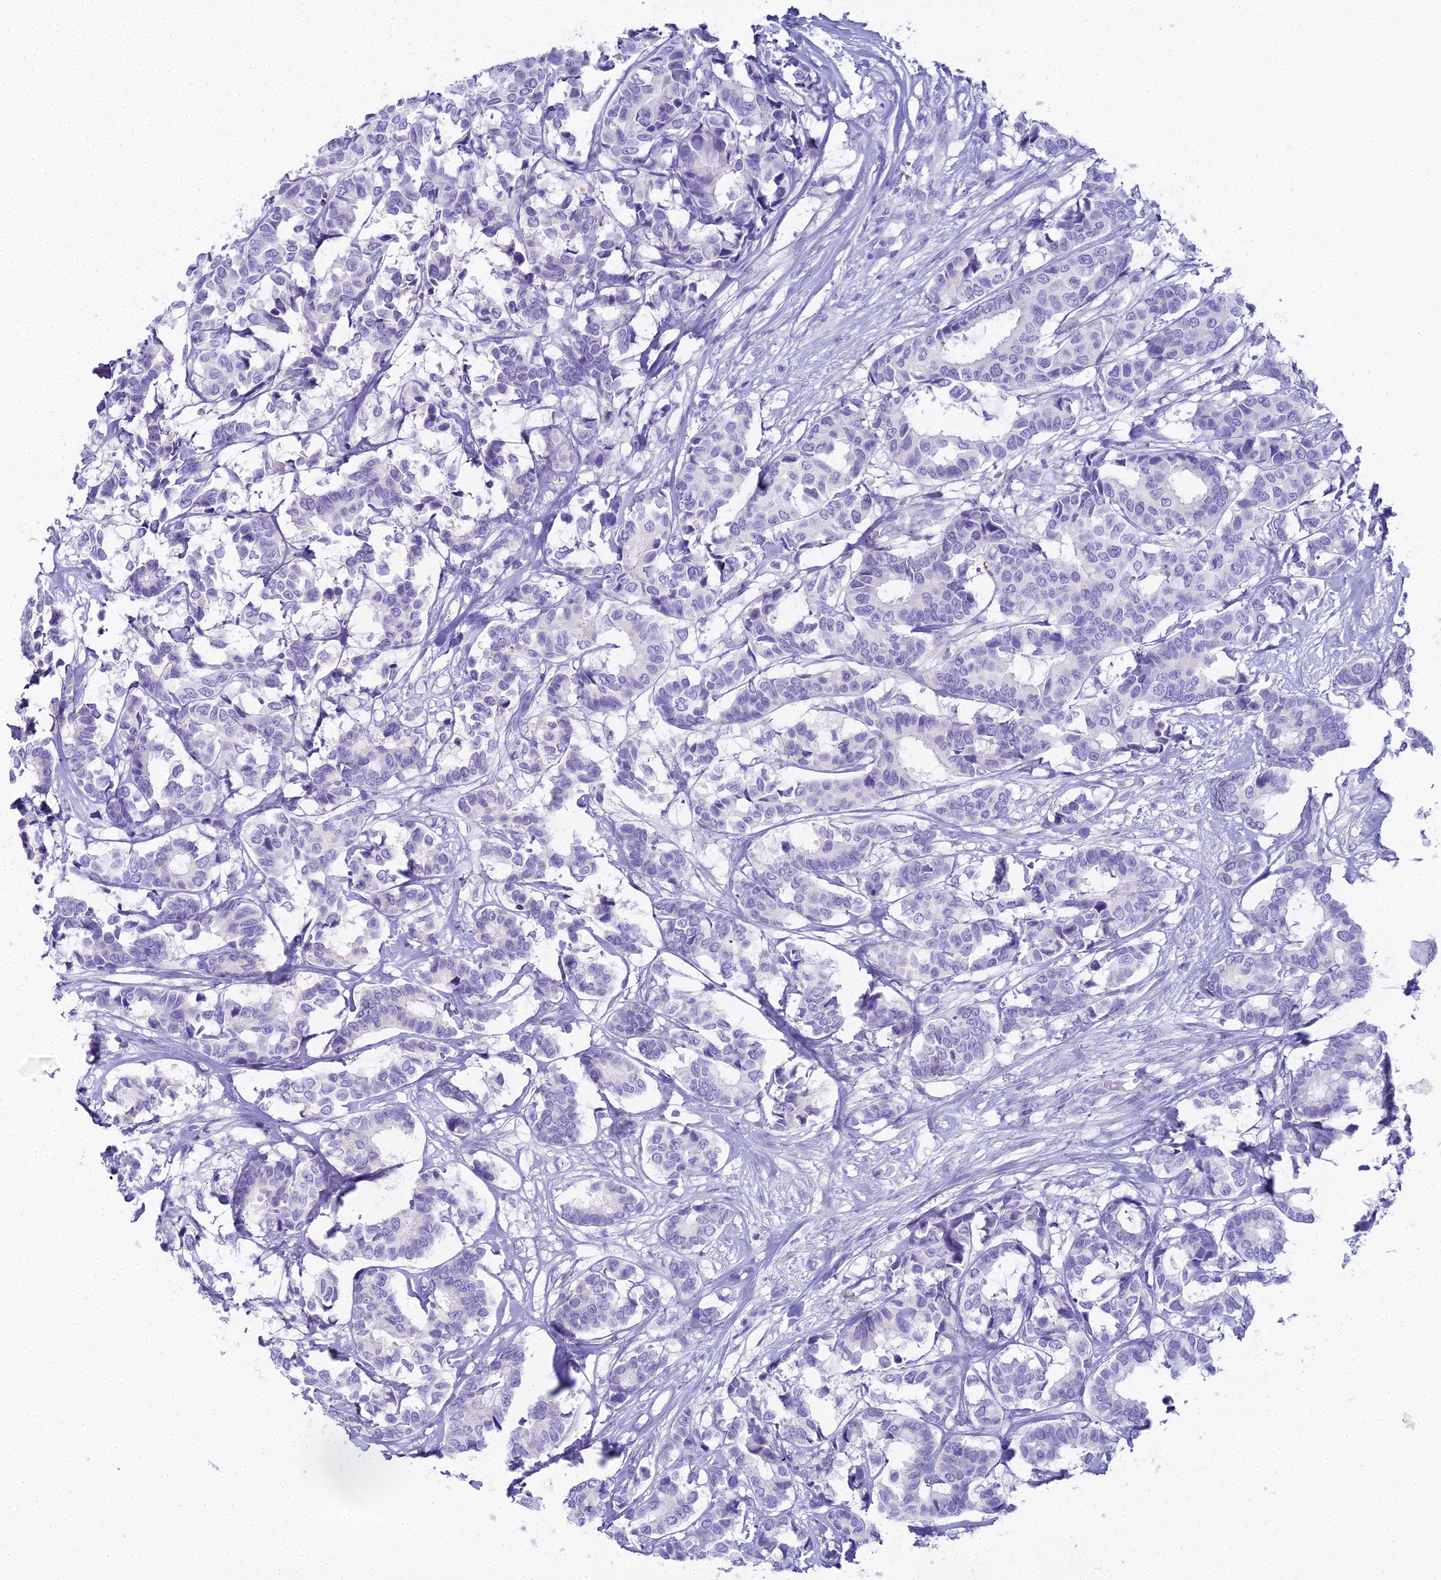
{"staining": {"intensity": "negative", "quantity": "none", "location": "none"}, "tissue": "breast cancer", "cell_type": "Tumor cells", "image_type": "cancer", "snomed": [{"axis": "morphology", "description": "Normal tissue, NOS"}, {"axis": "morphology", "description": "Duct carcinoma"}, {"axis": "topography", "description": "Breast"}], "caption": "Infiltrating ductal carcinoma (breast) was stained to show a protein in brown. There is no significant staining in tumor cells.", "gene": "UNC80", "patient": {"sex": "female", "age": 87}}